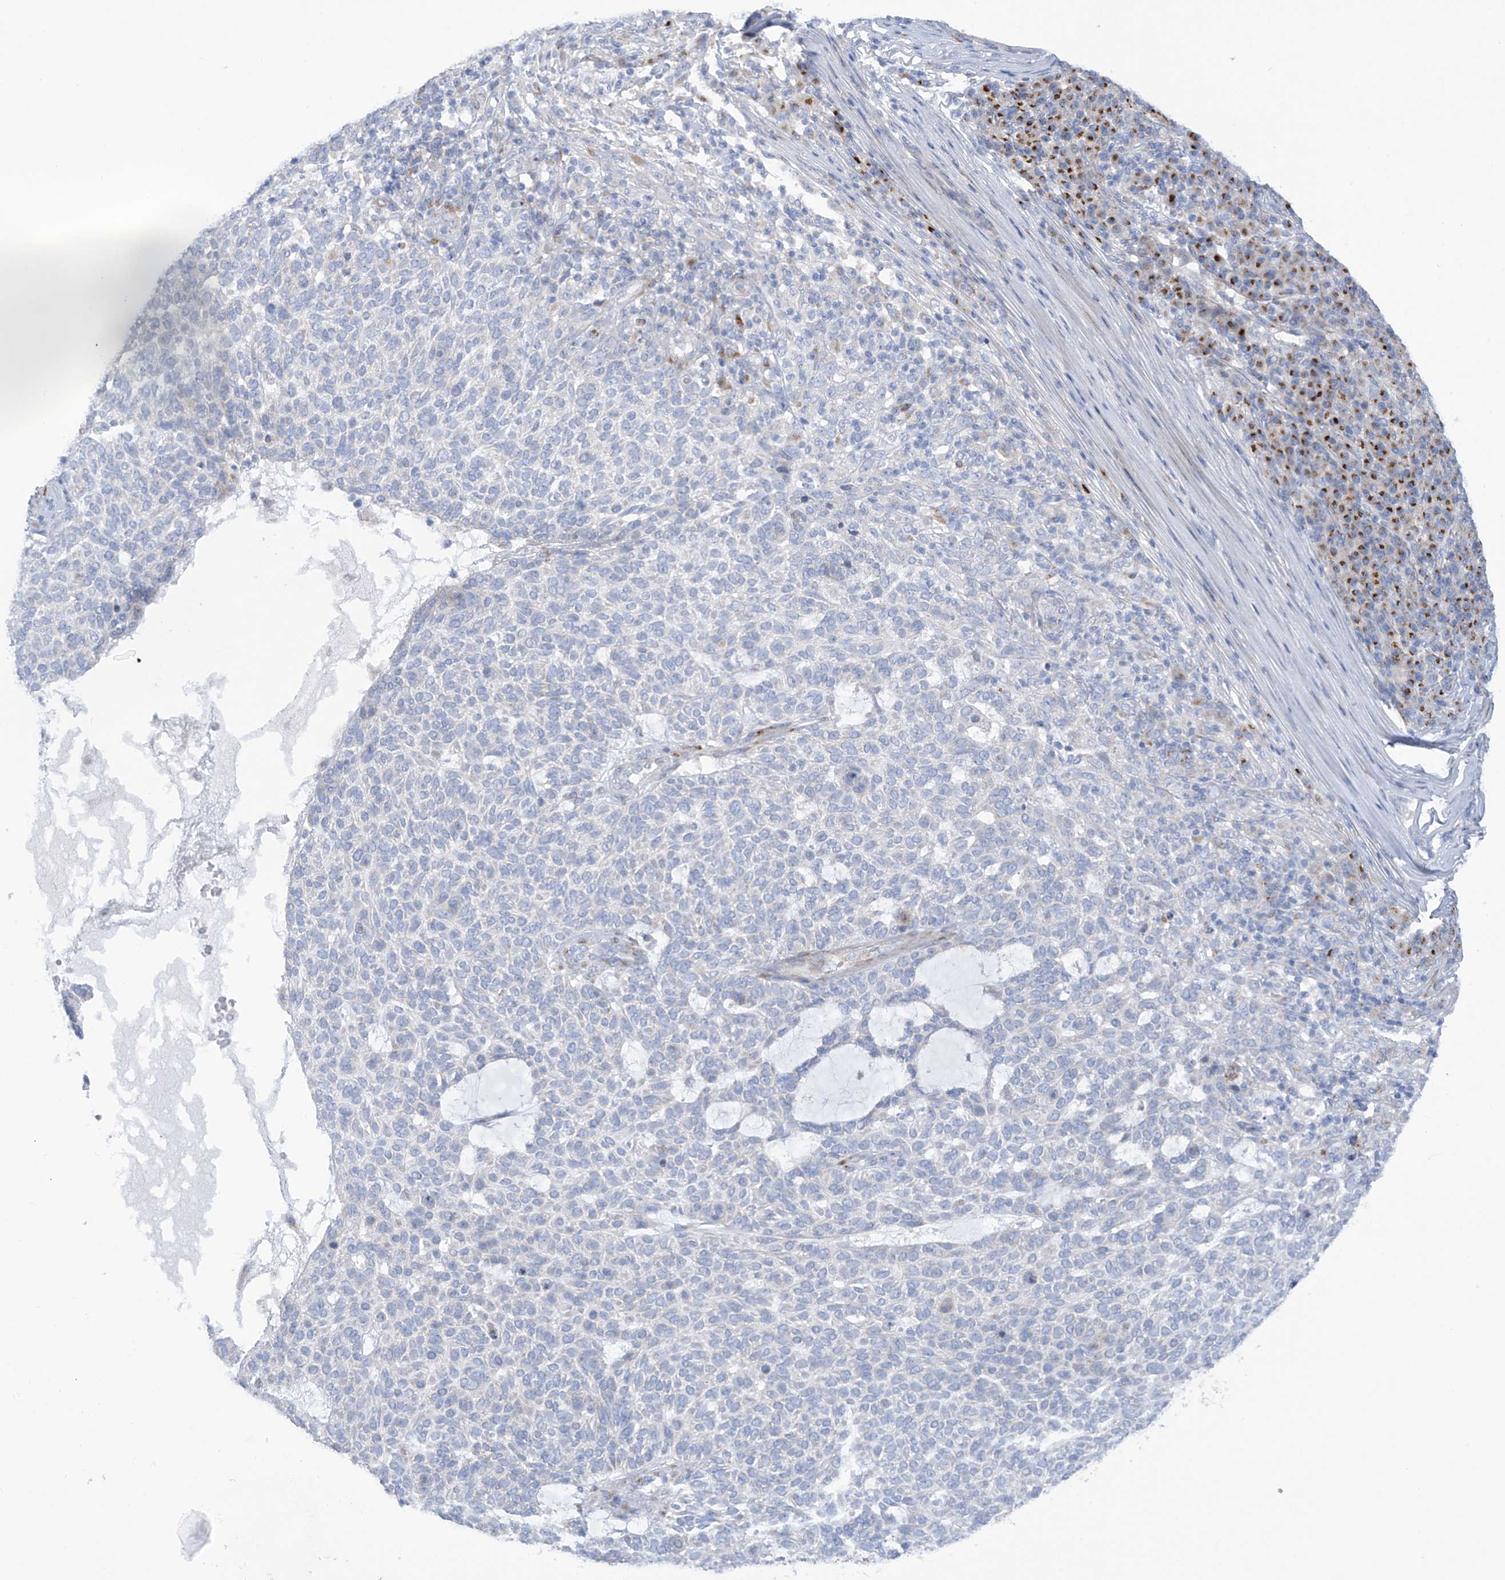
{"staining": {"intensity": "negative", "quantity": "none", "location": "none"}, "tissue": "skin cancer", "cell_type": "Tumor cells", "image_type": "cancer", "snomed": [{"axis": "morphology", "description": "Squamous cell carcinoma, NOS"}, {"axis": "topography", "description": "Skin"}], "caption": "IHC of human skin cancer (squamous cell carcinoma) demonstrates no expression in tumor cells.", "gene": "TRMT2B", "patient": {"sex": "female", "age": 90}}